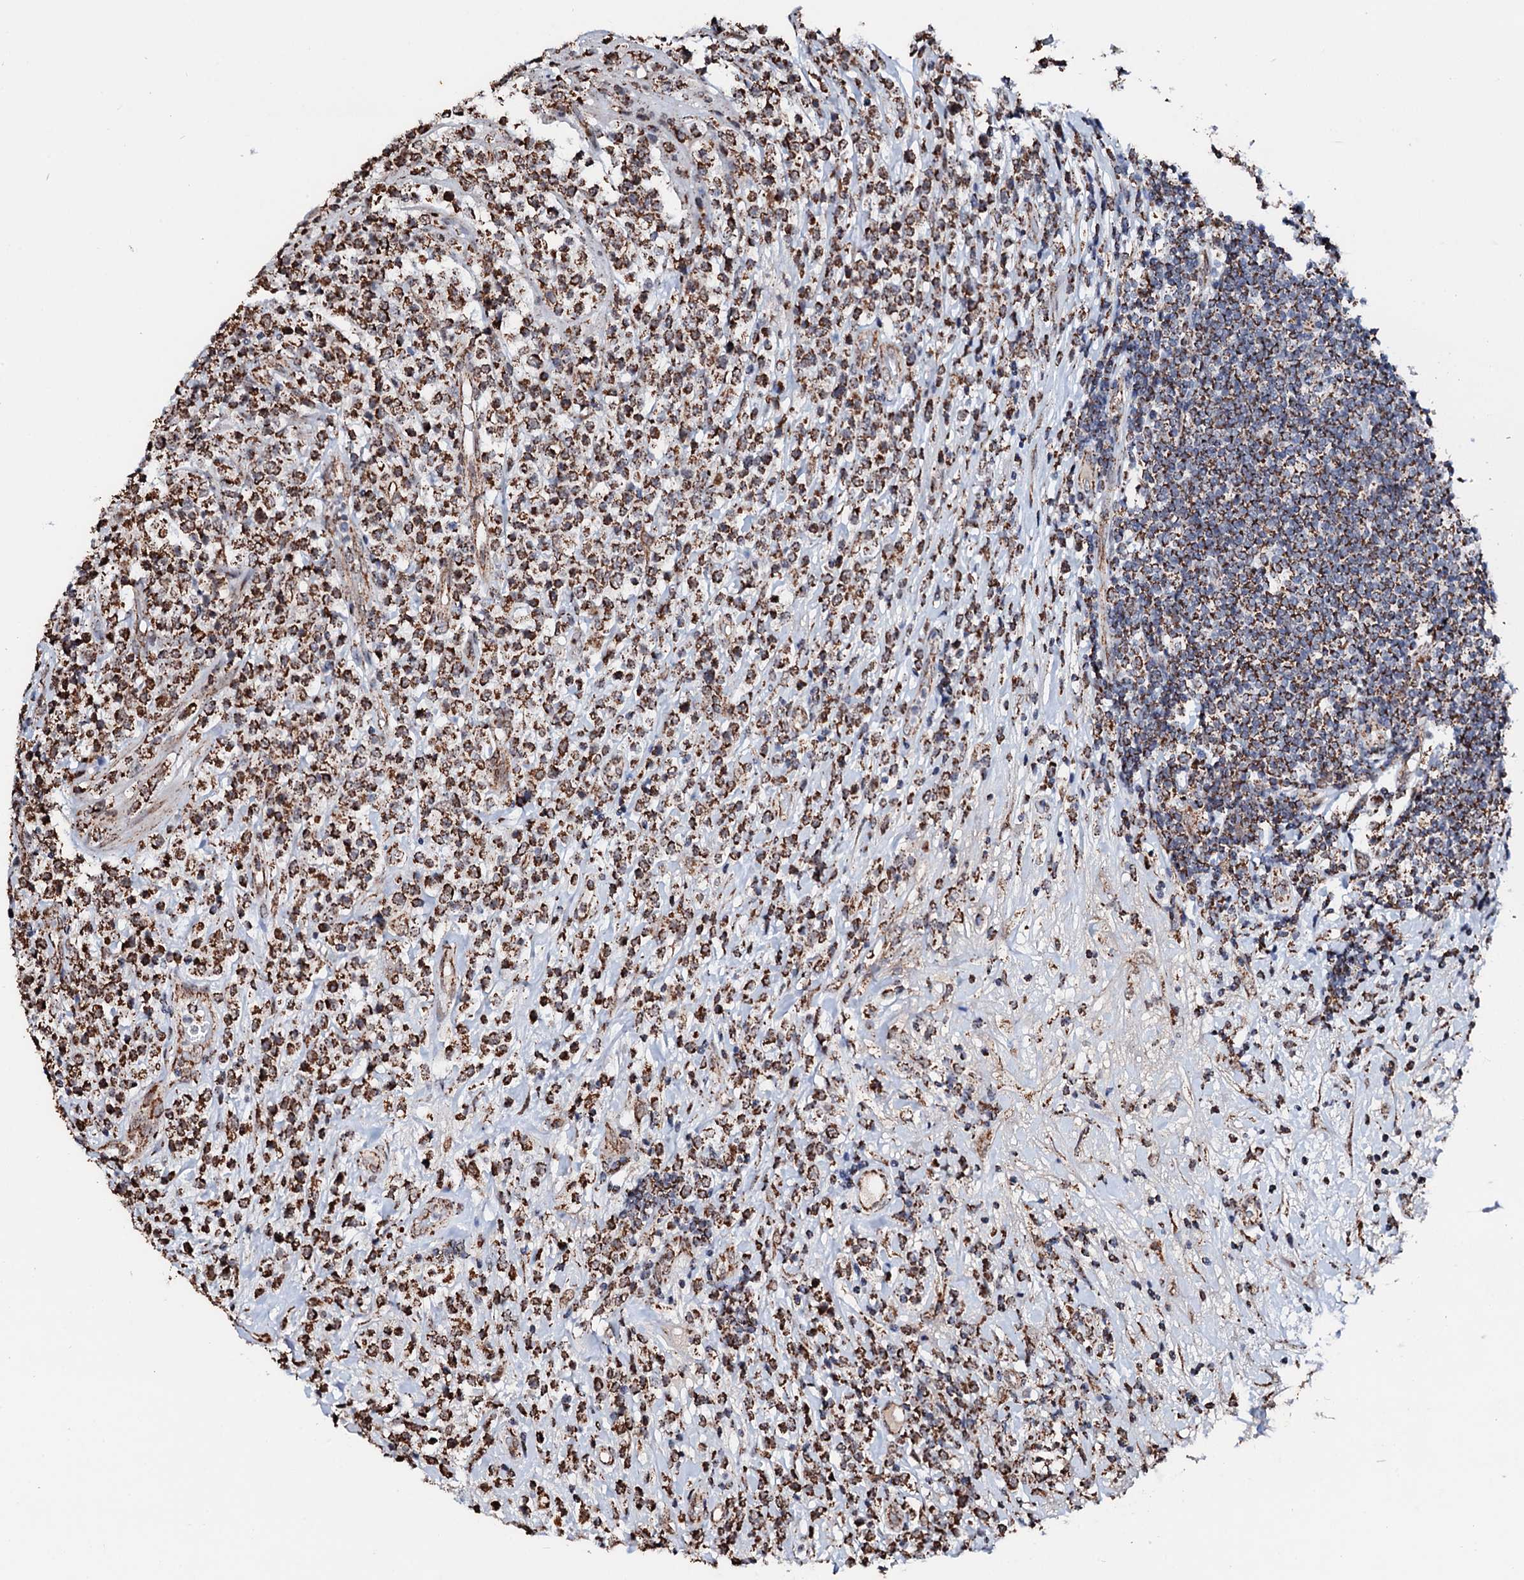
{"staining": {"intensity": "strong", "quantity": ">75%", "location": "cytoplasmic/membranous"}, "tissue": "lymphoma", "cell_type": "Tumor cells", "image_type": "cancer", "snomed": [{"axis": "morphology", "description": "Malignant lymphoma, non-Hodgkin's type, High grade"}, {"axis": "topography", "description": "Colon"}], "caption": "IHC (DAB) staining of high-grade malignant lymphoma, non-Hodgkin's type shows strong cytoplasmic/membranous protein expression in about >75% of tumor cells.", "gene": "SECISBP2L", "patient": {"sex": "female", "age": 53}}